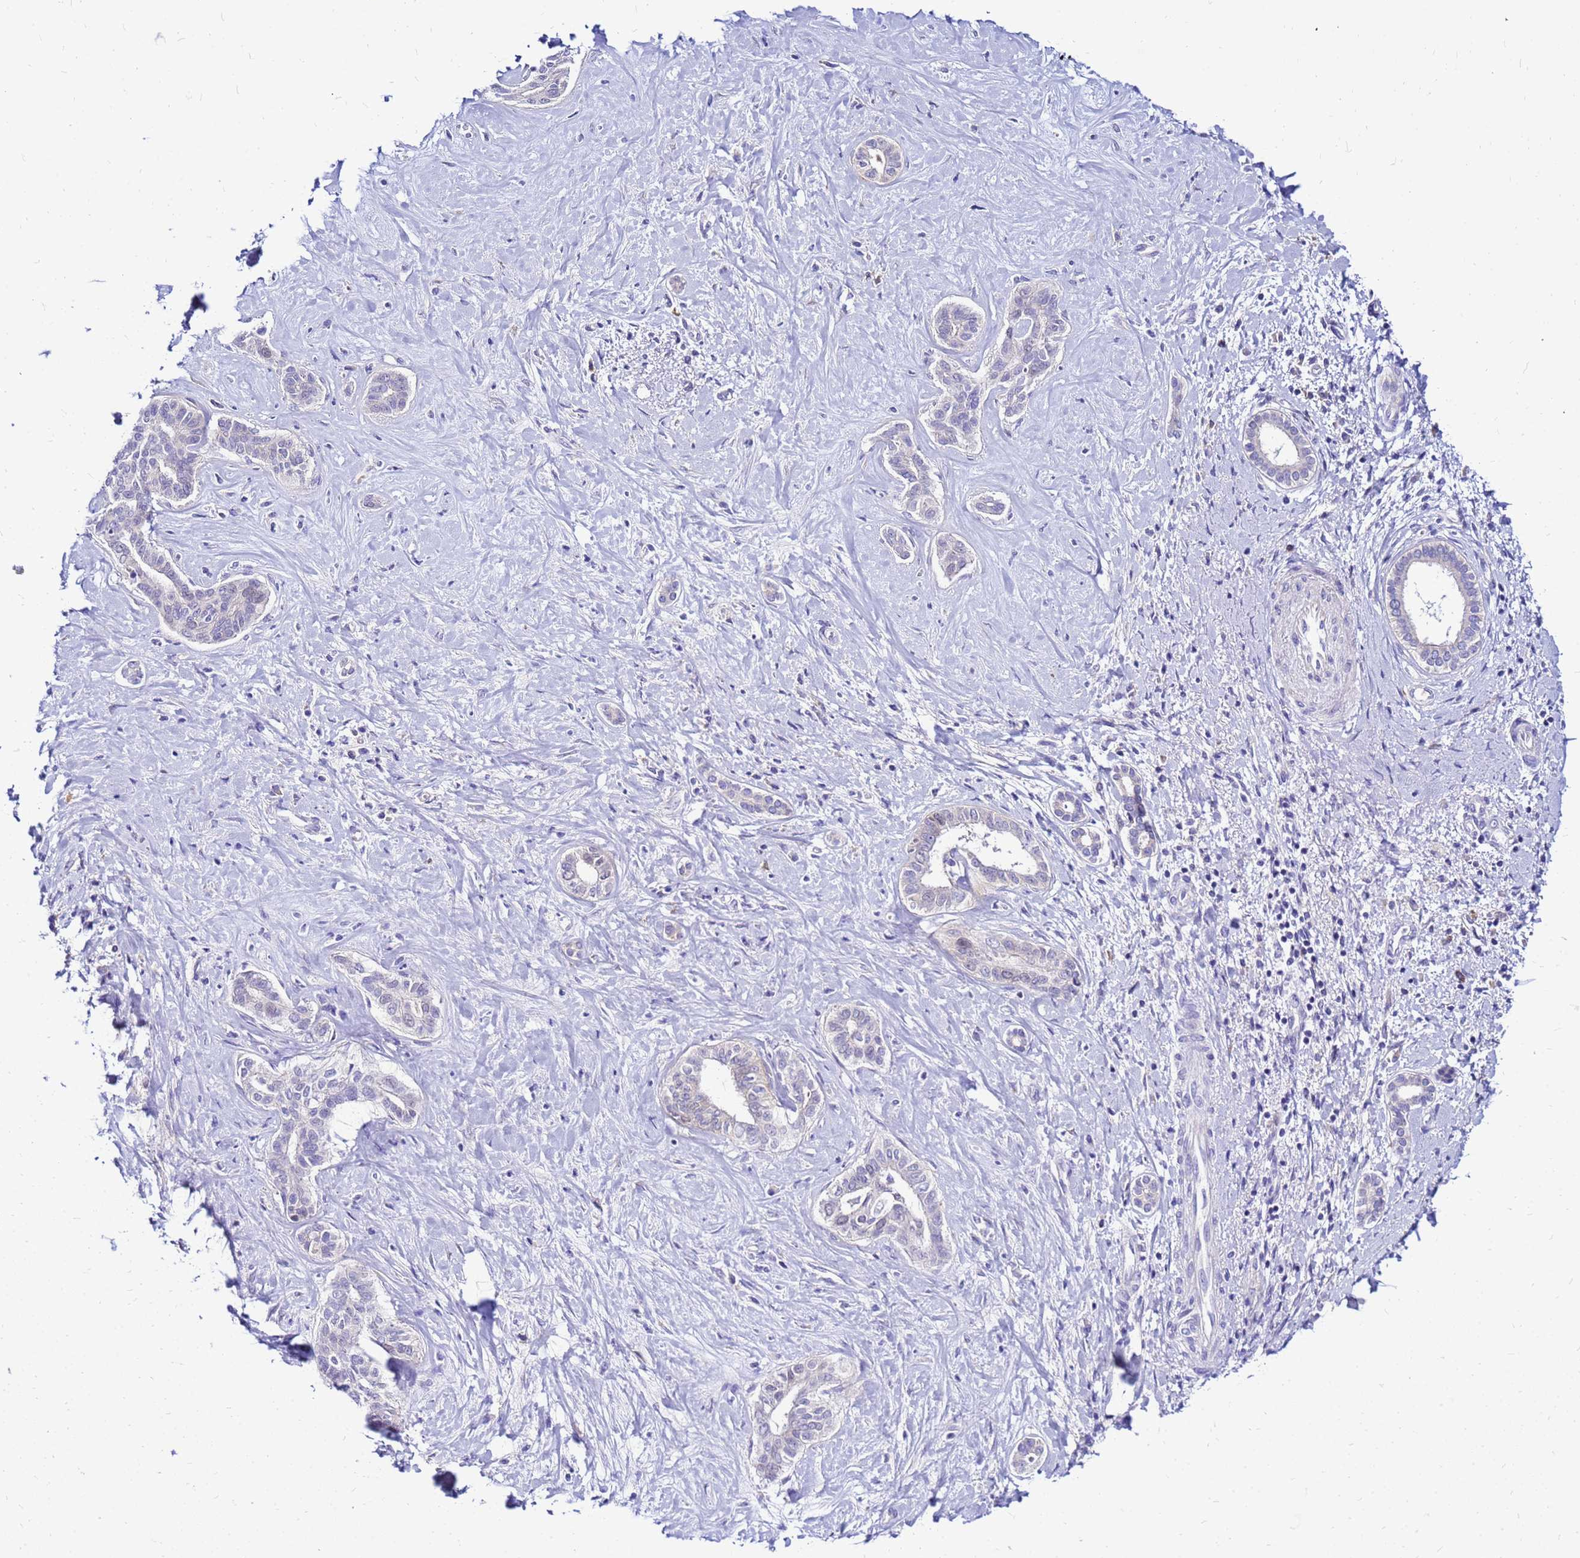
{"staining": {"intensity": "negative", "quantity": "none", "location": "none"}, "tissue": "liver cancer", "cell_type": "Tumor cells", "image_type": "cancer", "snomed": [{"axis": "morphology", "description": "Cholangiocarcinoma"}, {"axis": "topography", "description": "Liver"}], "caption": "Cholangiocarcinoma (liver) was stained to show a protein in brown. There is no significant positivity in tumor cells. The staining was performed using DAB (3,3'-diaminobenzidine) to visualize the protein expression in brown, while the nuclei were stained in blue with hematoxylin (Magnification: 20x).", "gene": "HERC5", "patient": {"sex": "female", "age": 77}}